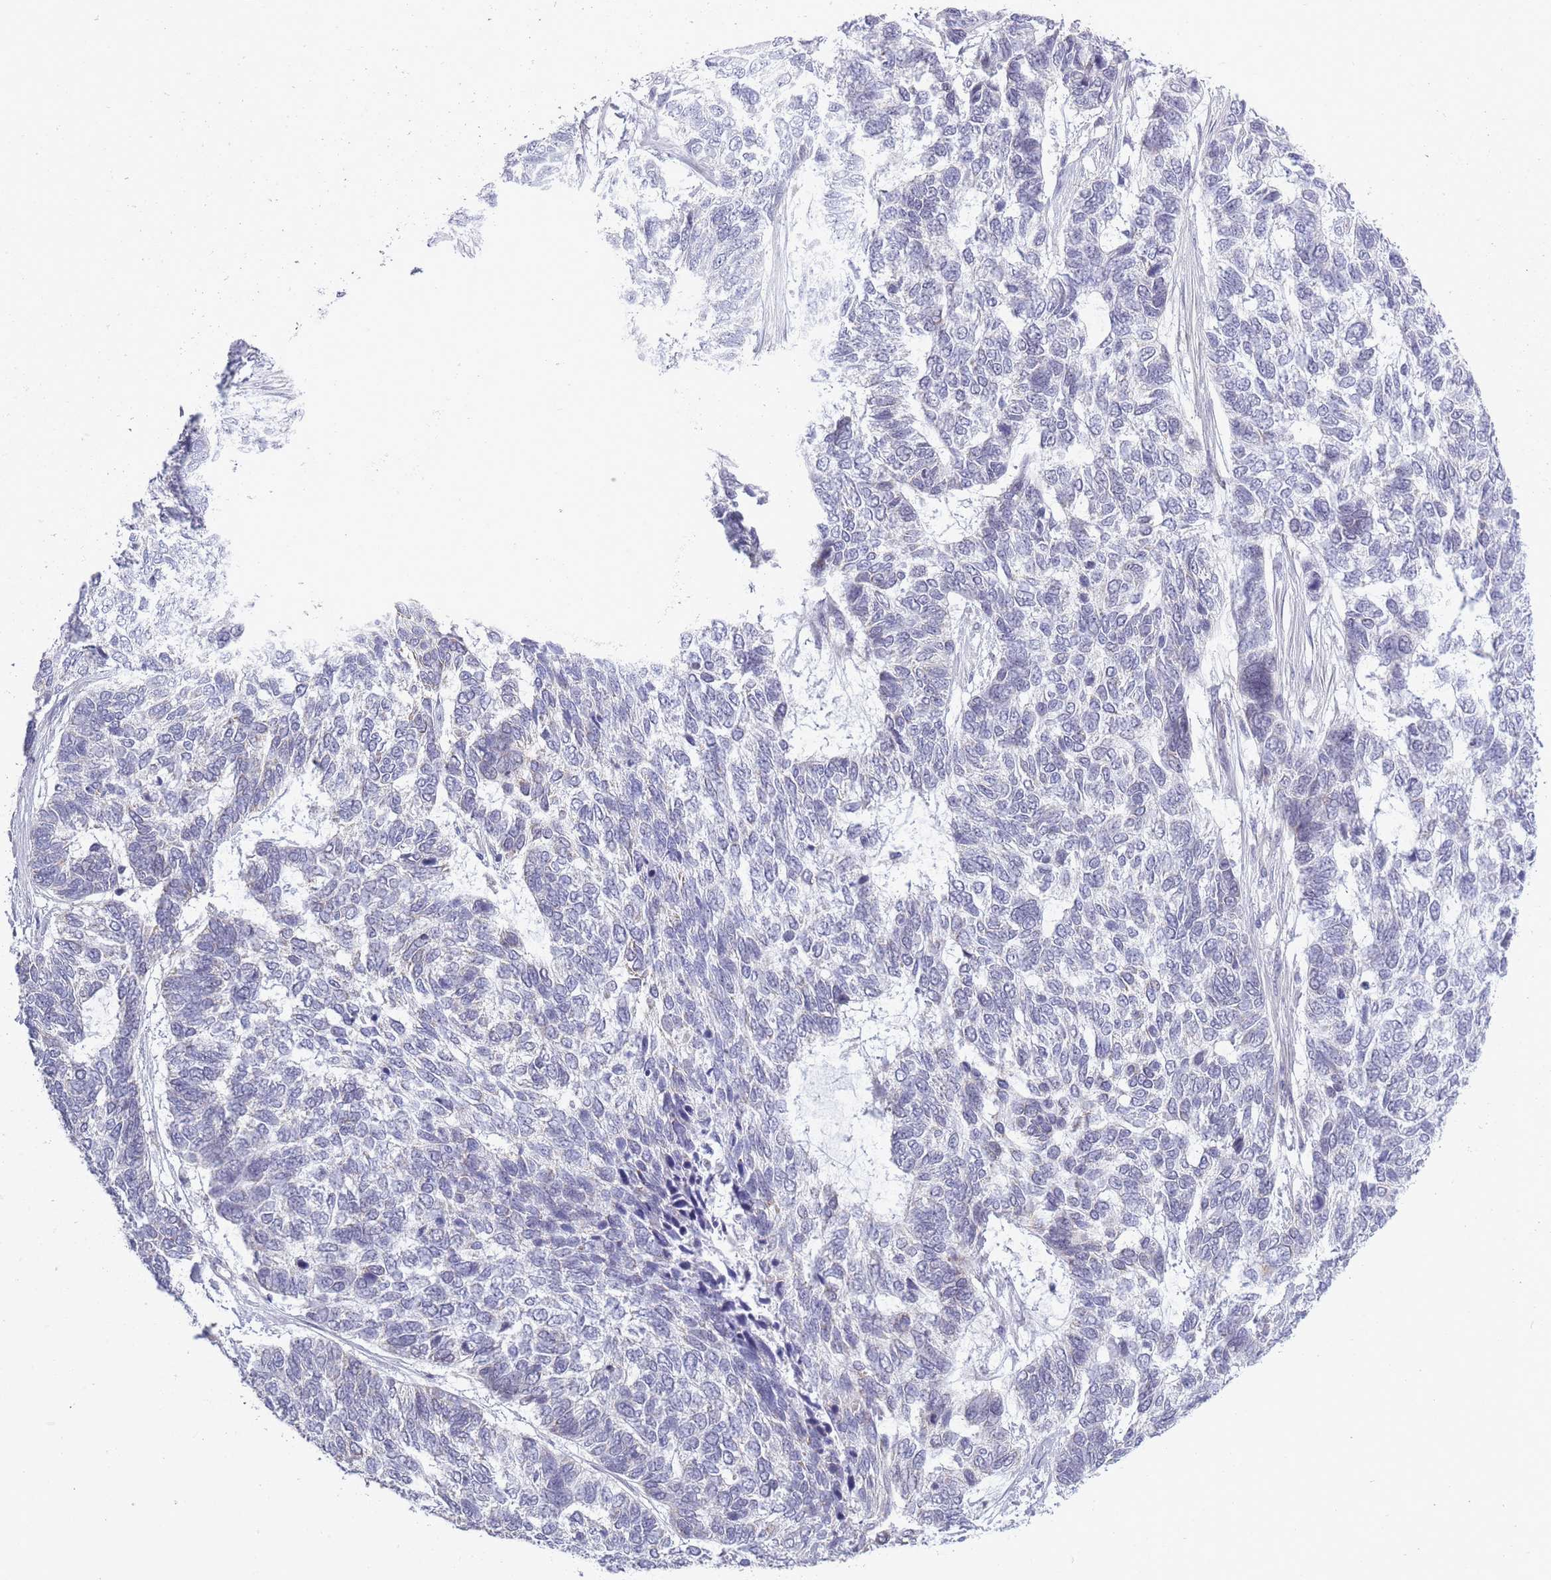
{"staining": {"intensity": "negative", "quantity": "none", "location": "none"}, "tissue": "skin cancer", "cell_type": "Tumor cells", "image_type": "cancer", "snomed": [{"axis": "morphology", "description": "Basal cell carcinoma"}, {"axis": "topography", "description": "Skin"}], "caption": "High magnification brightfield microscopy of basal cell carcinoma (skin) stained with DAB (brown) and counterstained with hematoxylin (blue): tumor cells show no significant positivity.", "gene": "ZBTB24", "patient": {"sex": "female", "age": 65}}